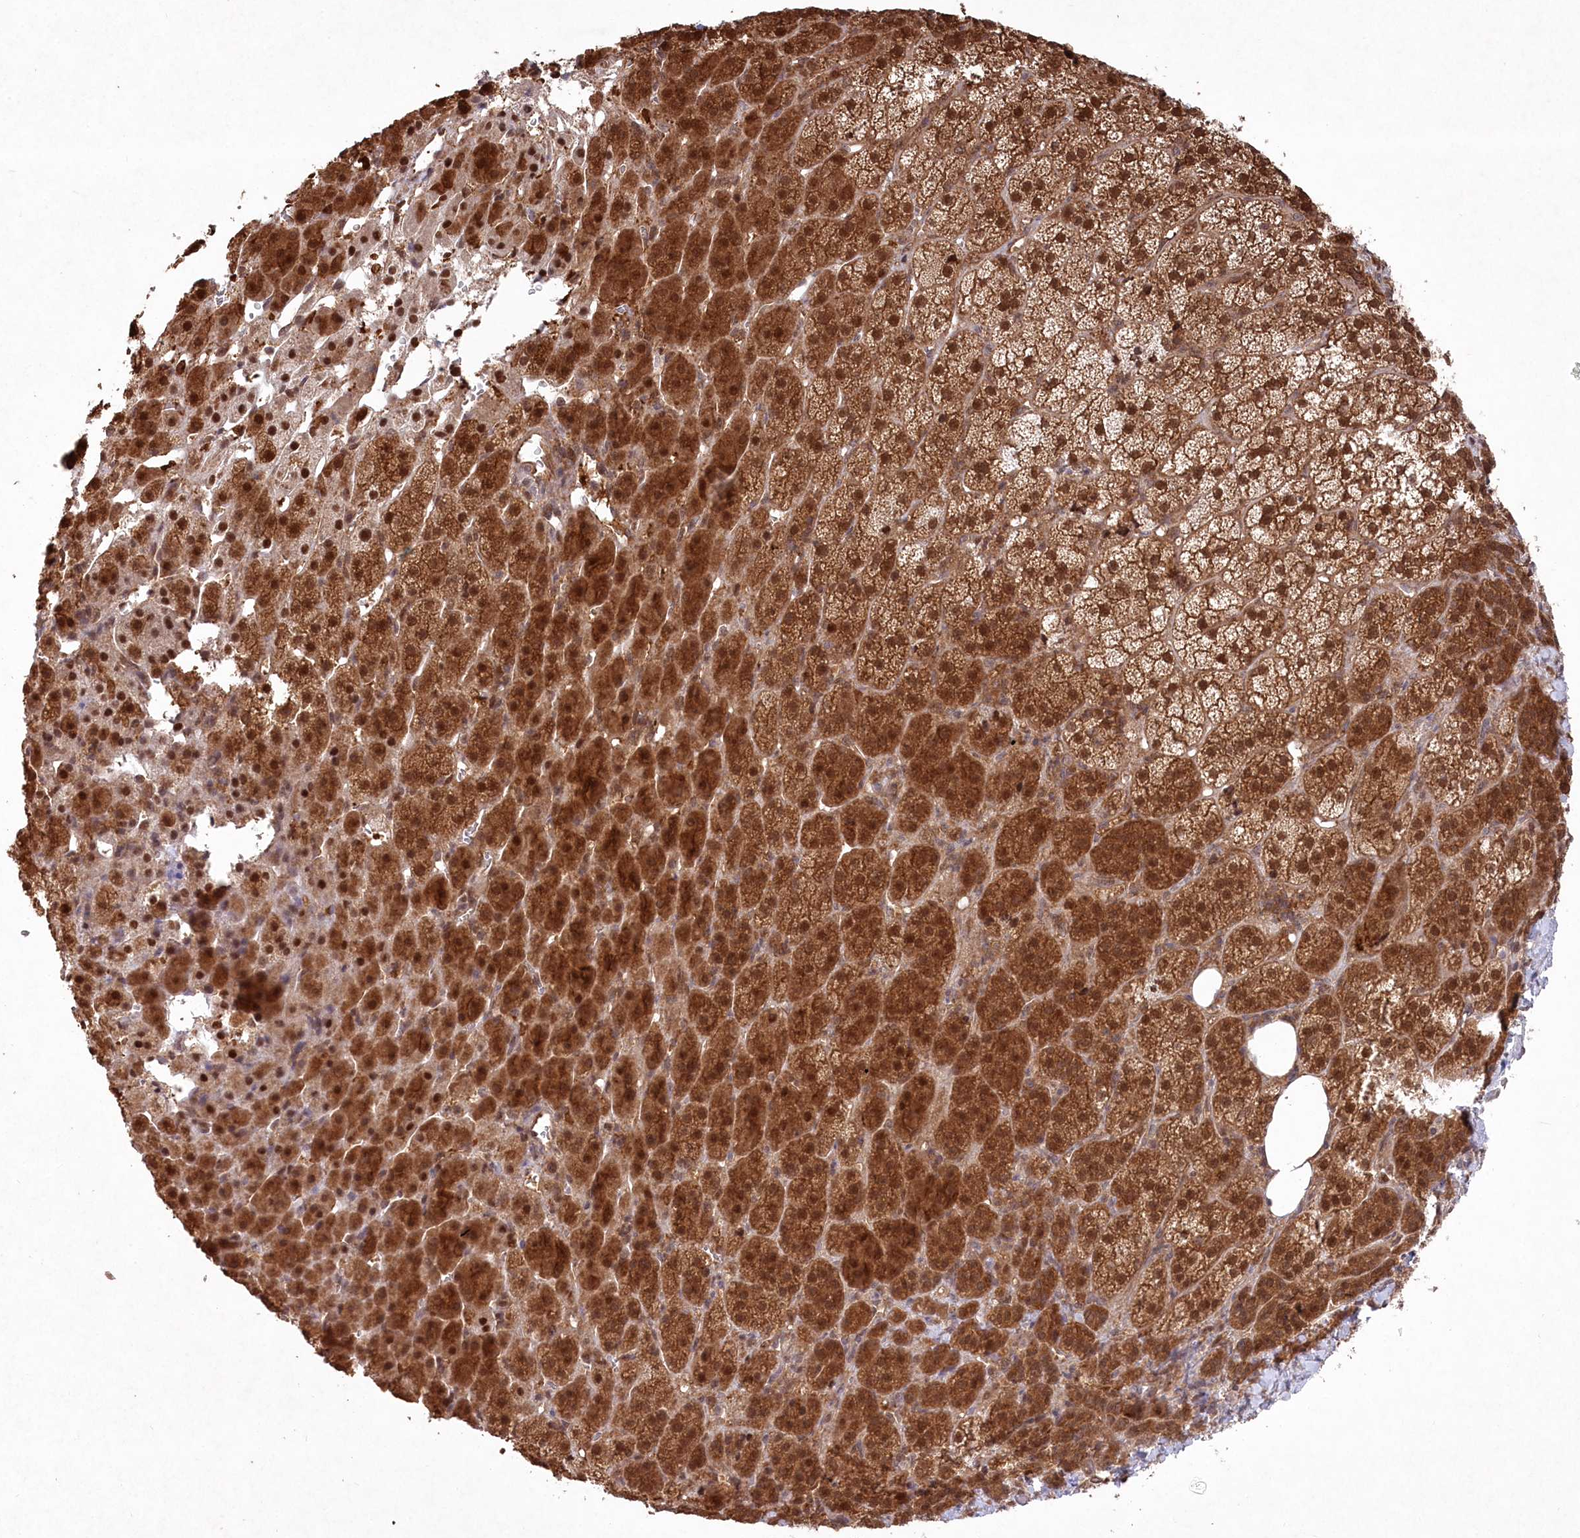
{"staining": {"intensity": "strong", "quantity": ">75%", "location": "cytoplasmic/membranous,nuclear"}, "tissue": "adrenal gland", "cell_type": "Glandular cells", "image_type": "normal", "snomed": [{"axis": "morphology", "description": "Normal tissue, NOS"}, {"axis": "topography", "description": "Adrenal gland"}], "caption": "The immunohistochemical stain labels strong cytoplasmic/membranous,nuclear positivity in glandular cells of benign adrenal gland. (IHC, brightfield microscopy, high magnification).", "gene": "PSMA1", "patient": {"sex": "female", "age": 57}}